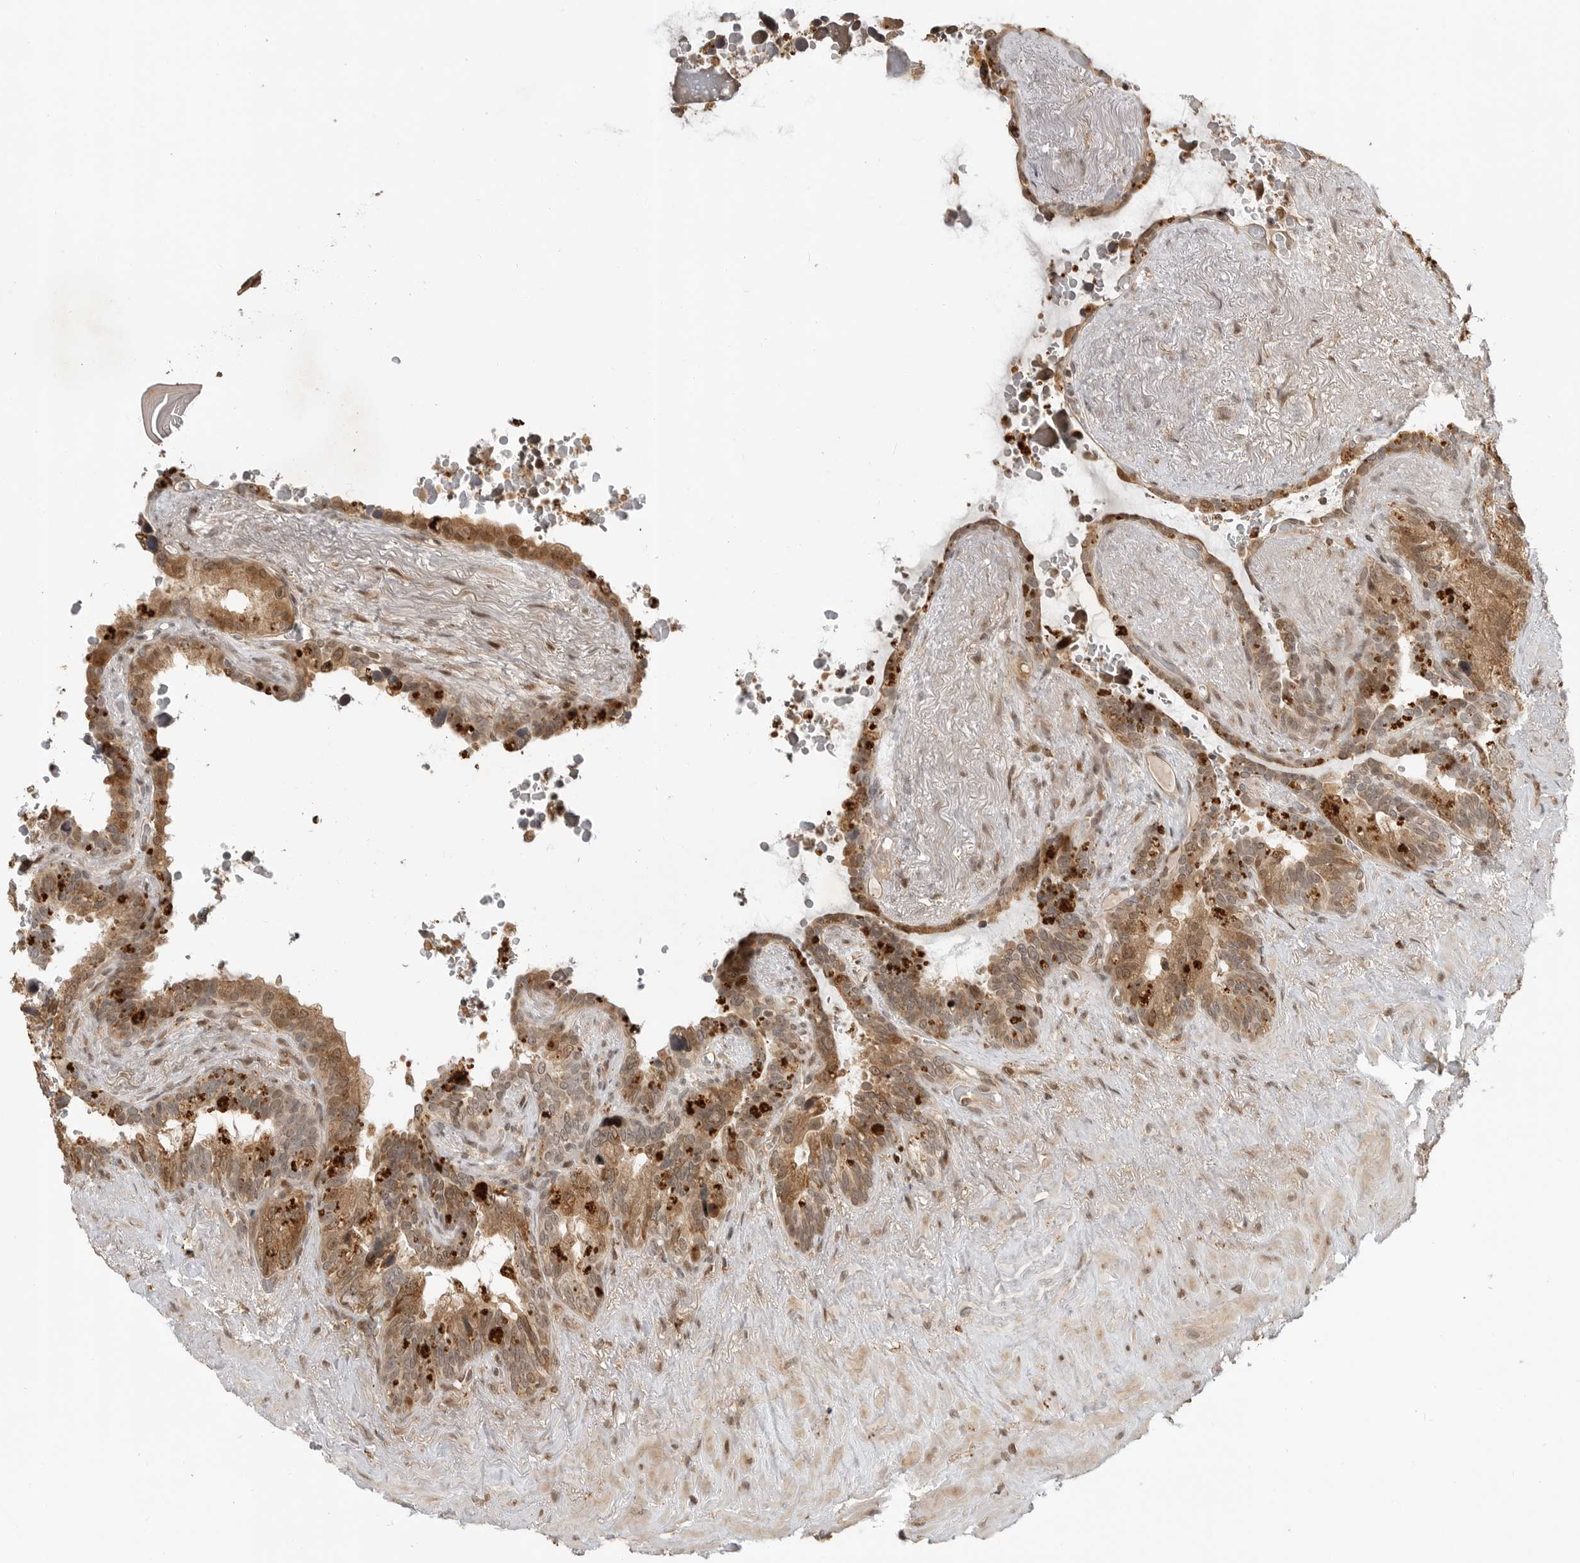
{"staining": {"intensity": "strong", "quantity": ">75%", "location": "cytoplasmic/membranous,nuclear"}, "tissue": "seminal vesicle", "cell_type": "Glandular cells", "image_type": "normal", "snomed": [{"axis": "morphology", "description": "Normal tissue, NOS"}, {"axis": "topography", "description": "Seminal veicle"}], "caption": "Immunohistochemical staining of unremarkable human seminal vesicle demonstrates >75% levels of strong cytoplasmic/membranous,nuclear protein positivity in about >75% of glandular cells.", "gene": "BMP2K", "patient": {"sex": "male", "age": 80}}